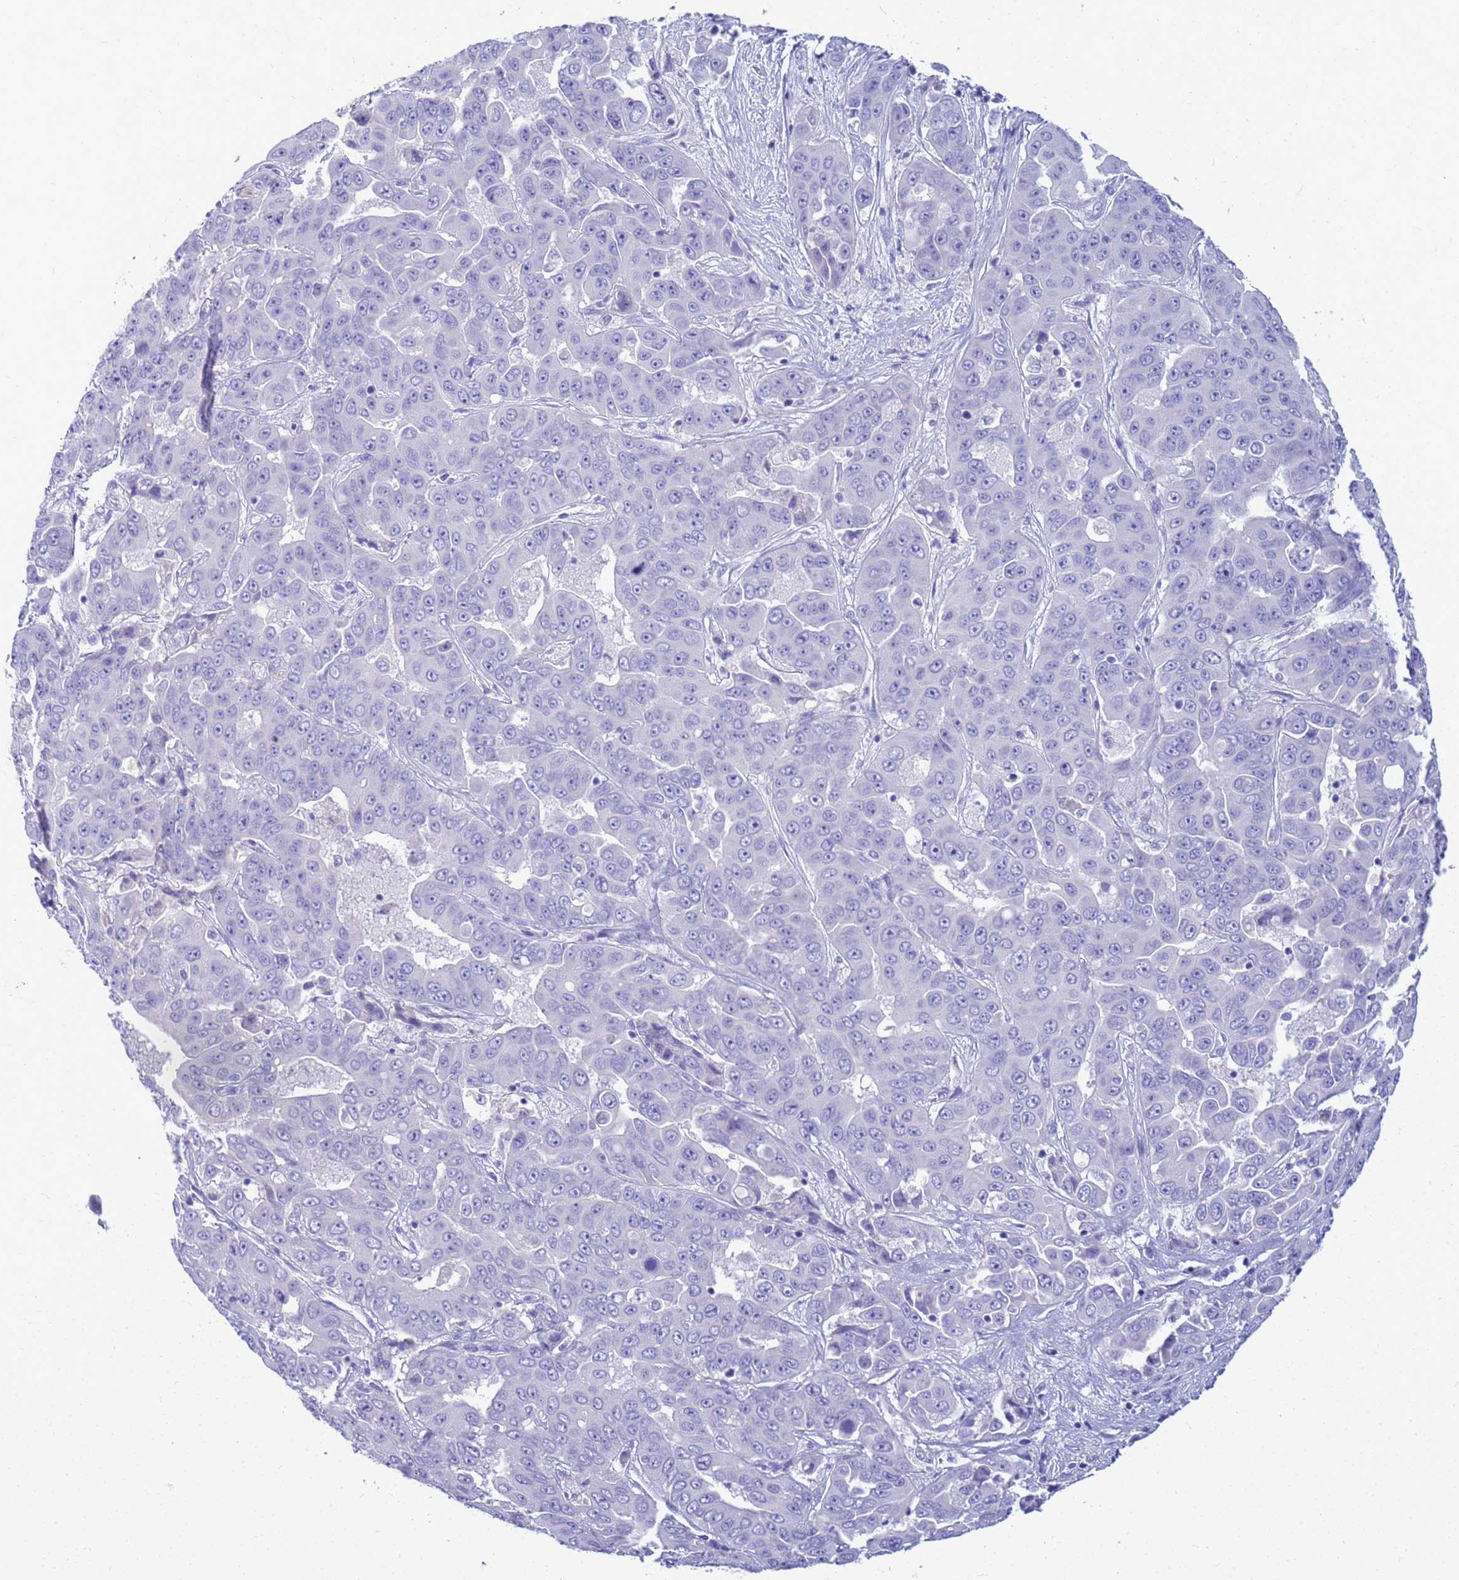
{"staining": {"intensity": "negative", "quantity": "none", "location": "none"}, "tissue": "liver cancer", "cell_type": "Tumor cells", "image_type": "cancer", "snomed": [{"axis": "morphology", "description": "Cholangiocarcinoma"}, {"axis": "topography", "description": "Liver"}], "caption": "Tumor cells show no significant protein staining in liver cholangiocarcinoma. Nuclei are stained in blue.", "gene": "SYCN", "patient": {"sex": "female", "age": 52}}